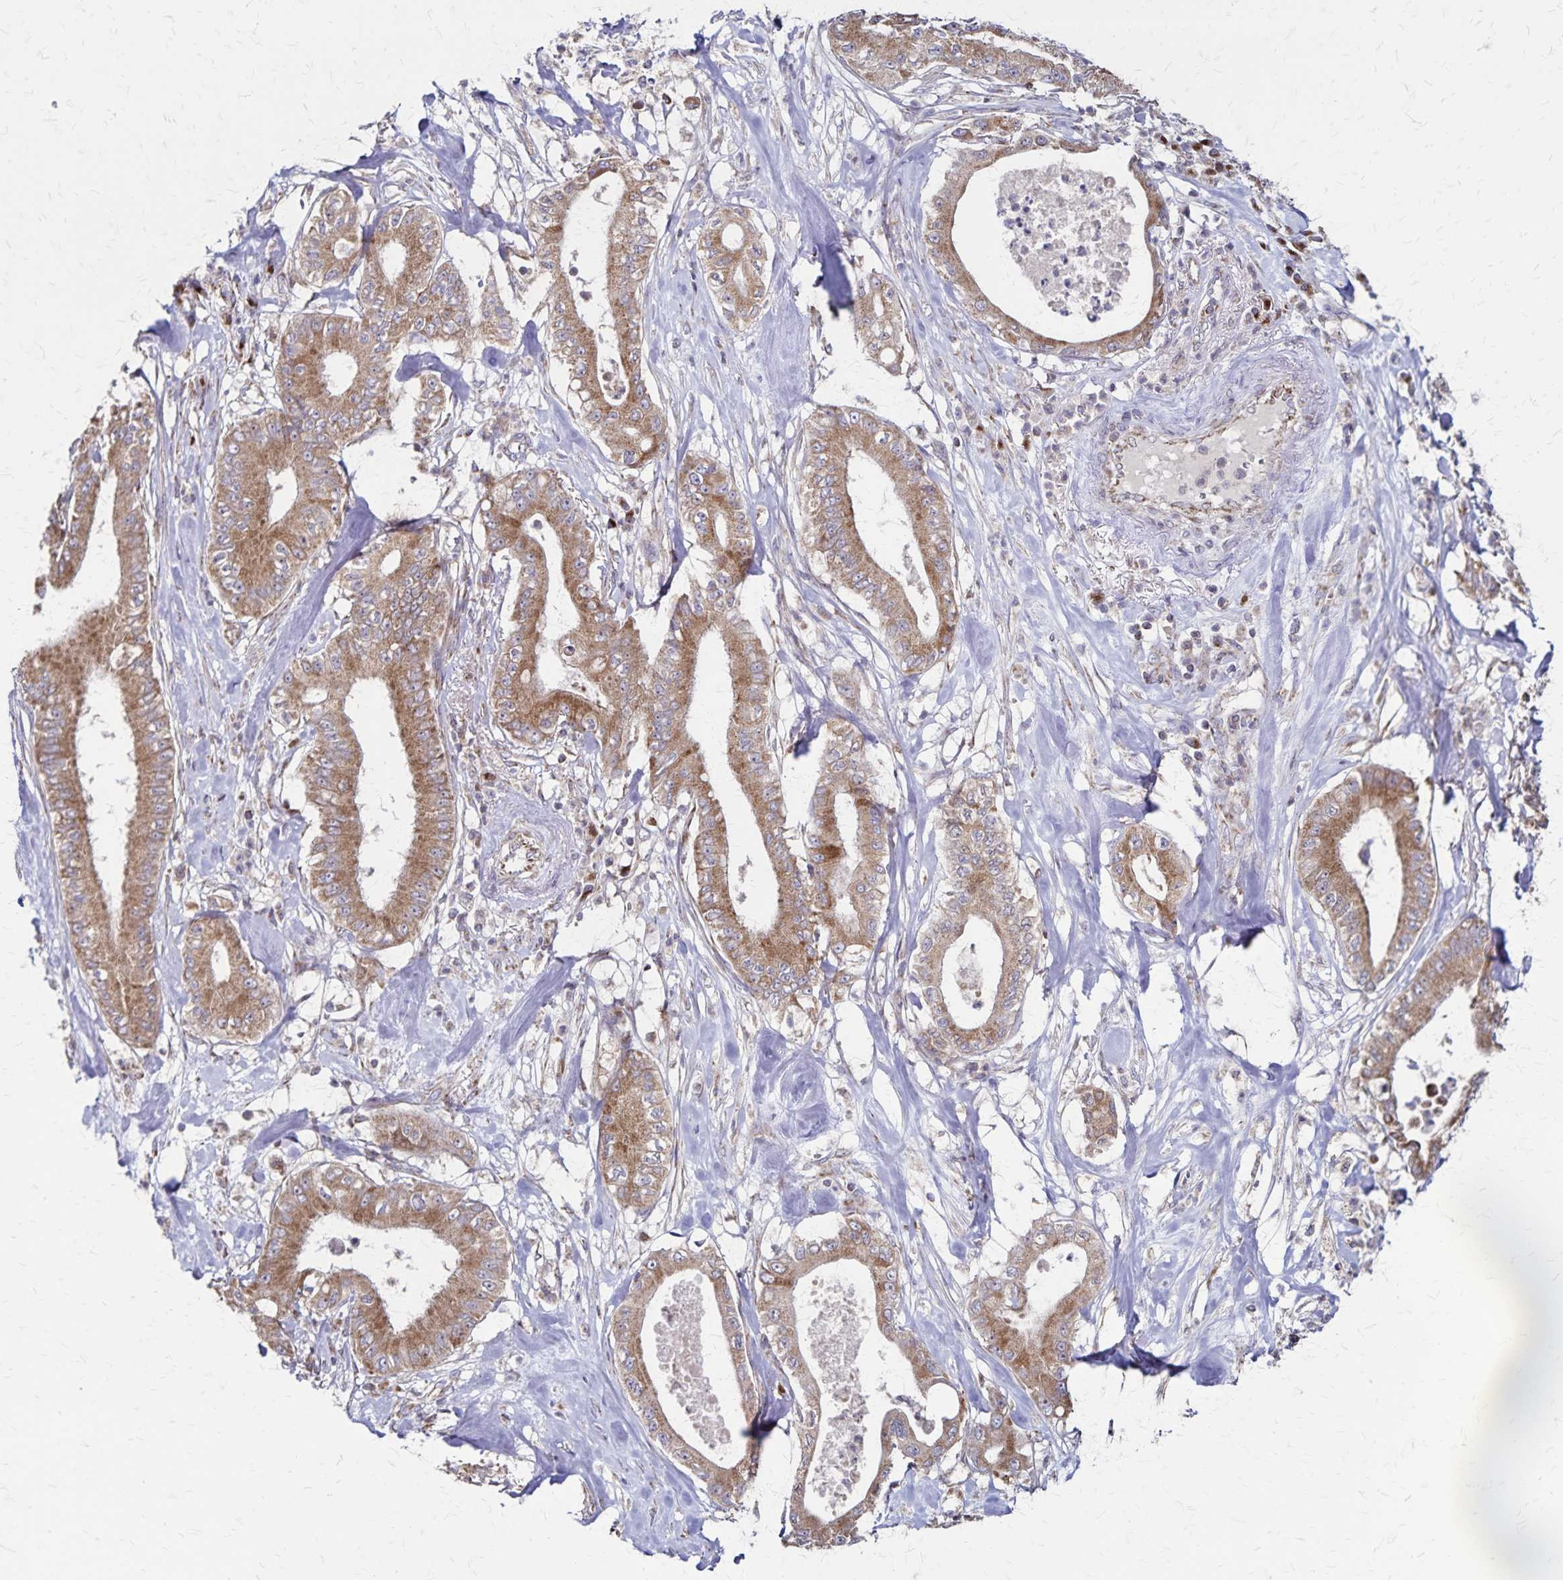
{"staining": {"intensity": "moderate", "quantity": ">75%", "location": "cytoplasmic/membranous"}, "tissue": "pancreatic cancer", "cell_type": "Tumor cells", "image_type": "cancer", "snomed": [{"axis": "morphology", "description": "Adenocarcinoma, NOS"}, {"axis": "topography", "description": "Pancreas"}], "caption": "A brown stain shows moderate cytoplasmic/membranous positivity of a protein in human pancreatic cancer (adenocarcinoma) tumor cells.", "gene": "NFS1", "patient": {"sex": "male", "age": 71}}